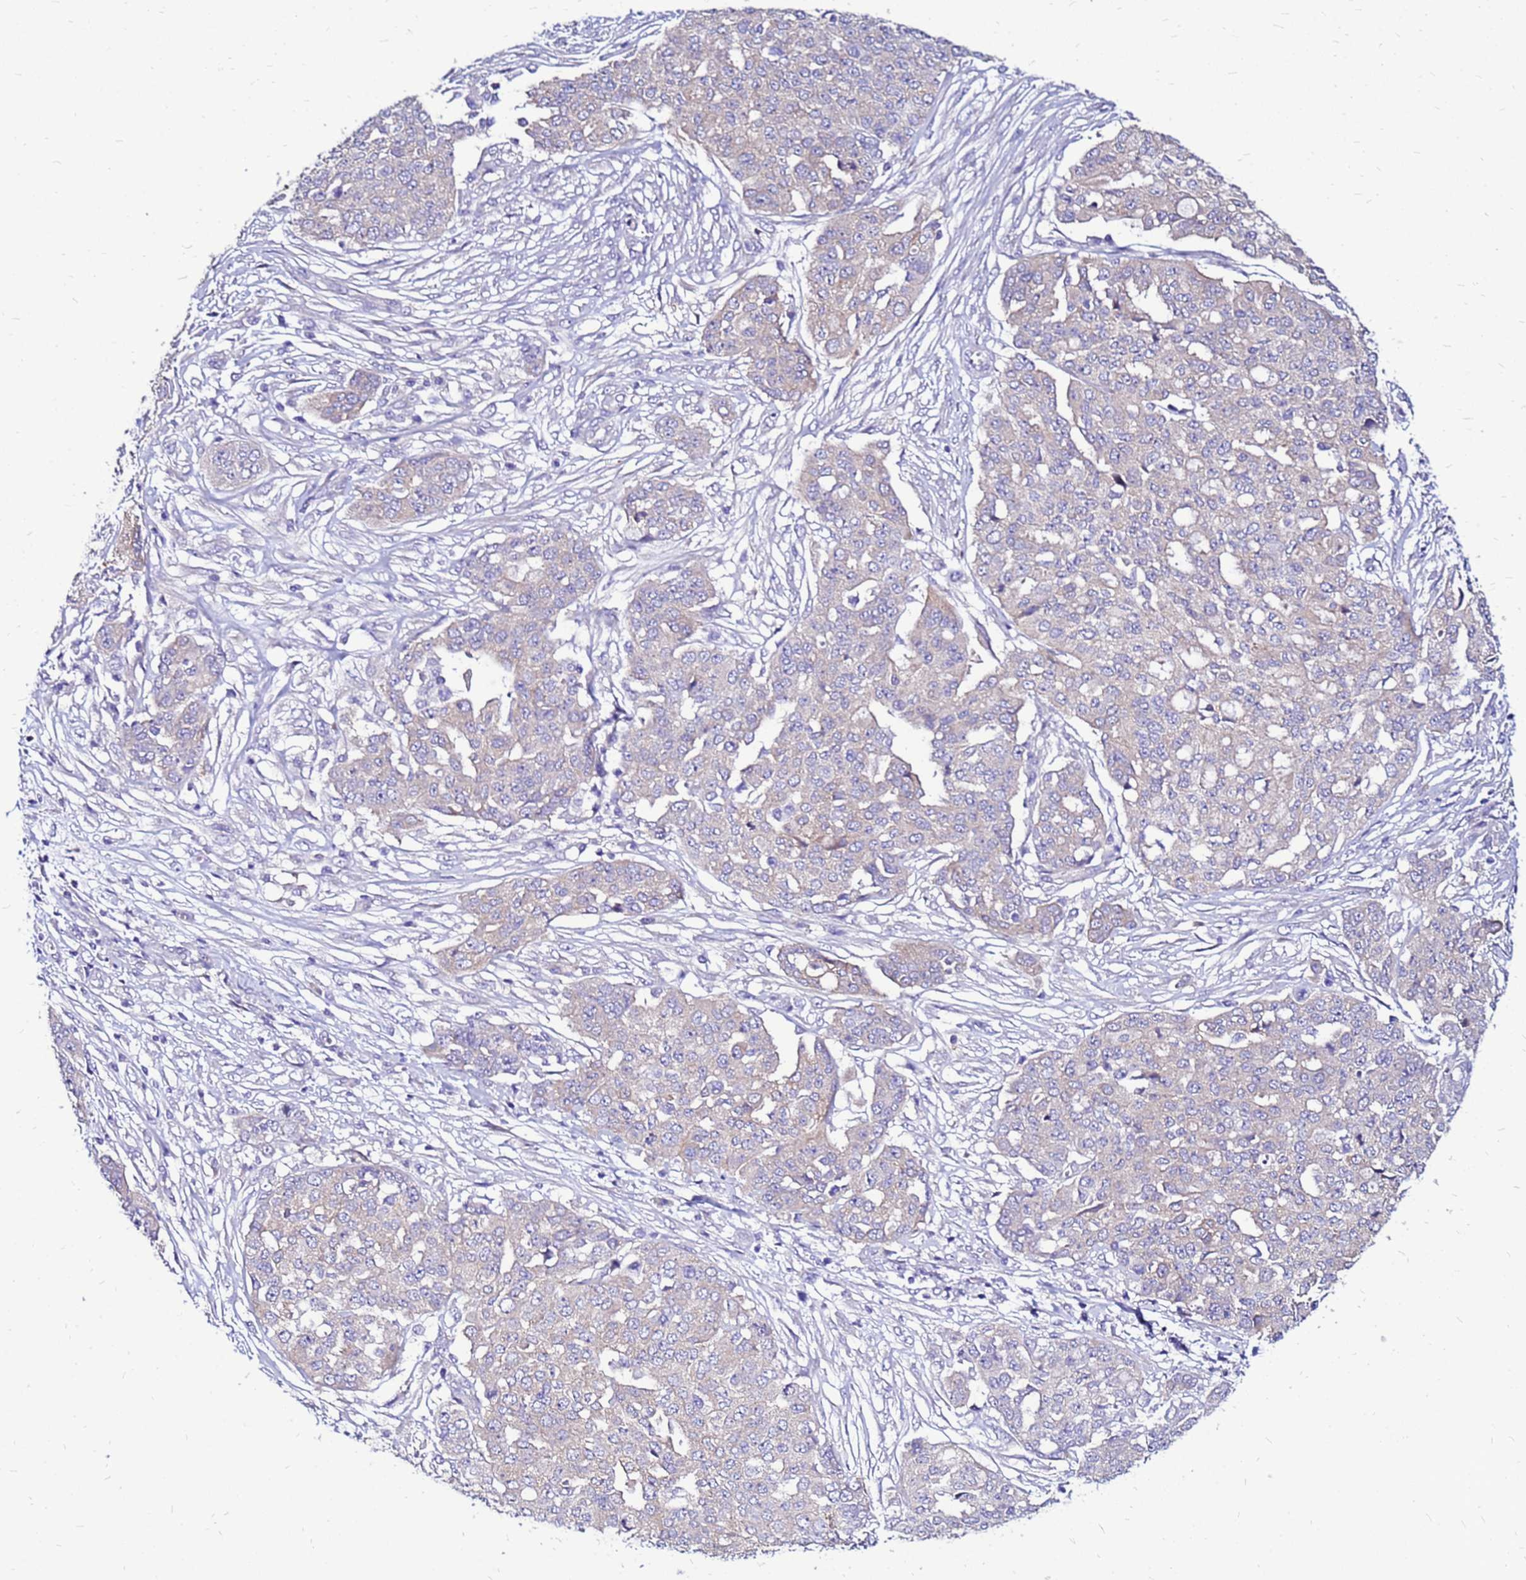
{"staining": {"intensity": "negative", "quantity": "none", "location": "none"}, "tissue": "ovarian cancer", "cell_type": "Tumor cells", "image_type": "cancer", "snomed": [{"axis": "morphology", "description": "Cystadenocarcinoma, serous, NOS"}, {"axis": "topography", "description": "Soft tissue"}, {"axis": "topography", "description": "Ovary"}], "caption": "DAB (3,3'-diaminobenzidine) immunohistochemical staining of human ovarian cancer shows no significant positivity in tumor cells. Nuclei are stained in blue.", "gene": "ARHGEF5", "patient": {"sex": "female", "age": 57}}